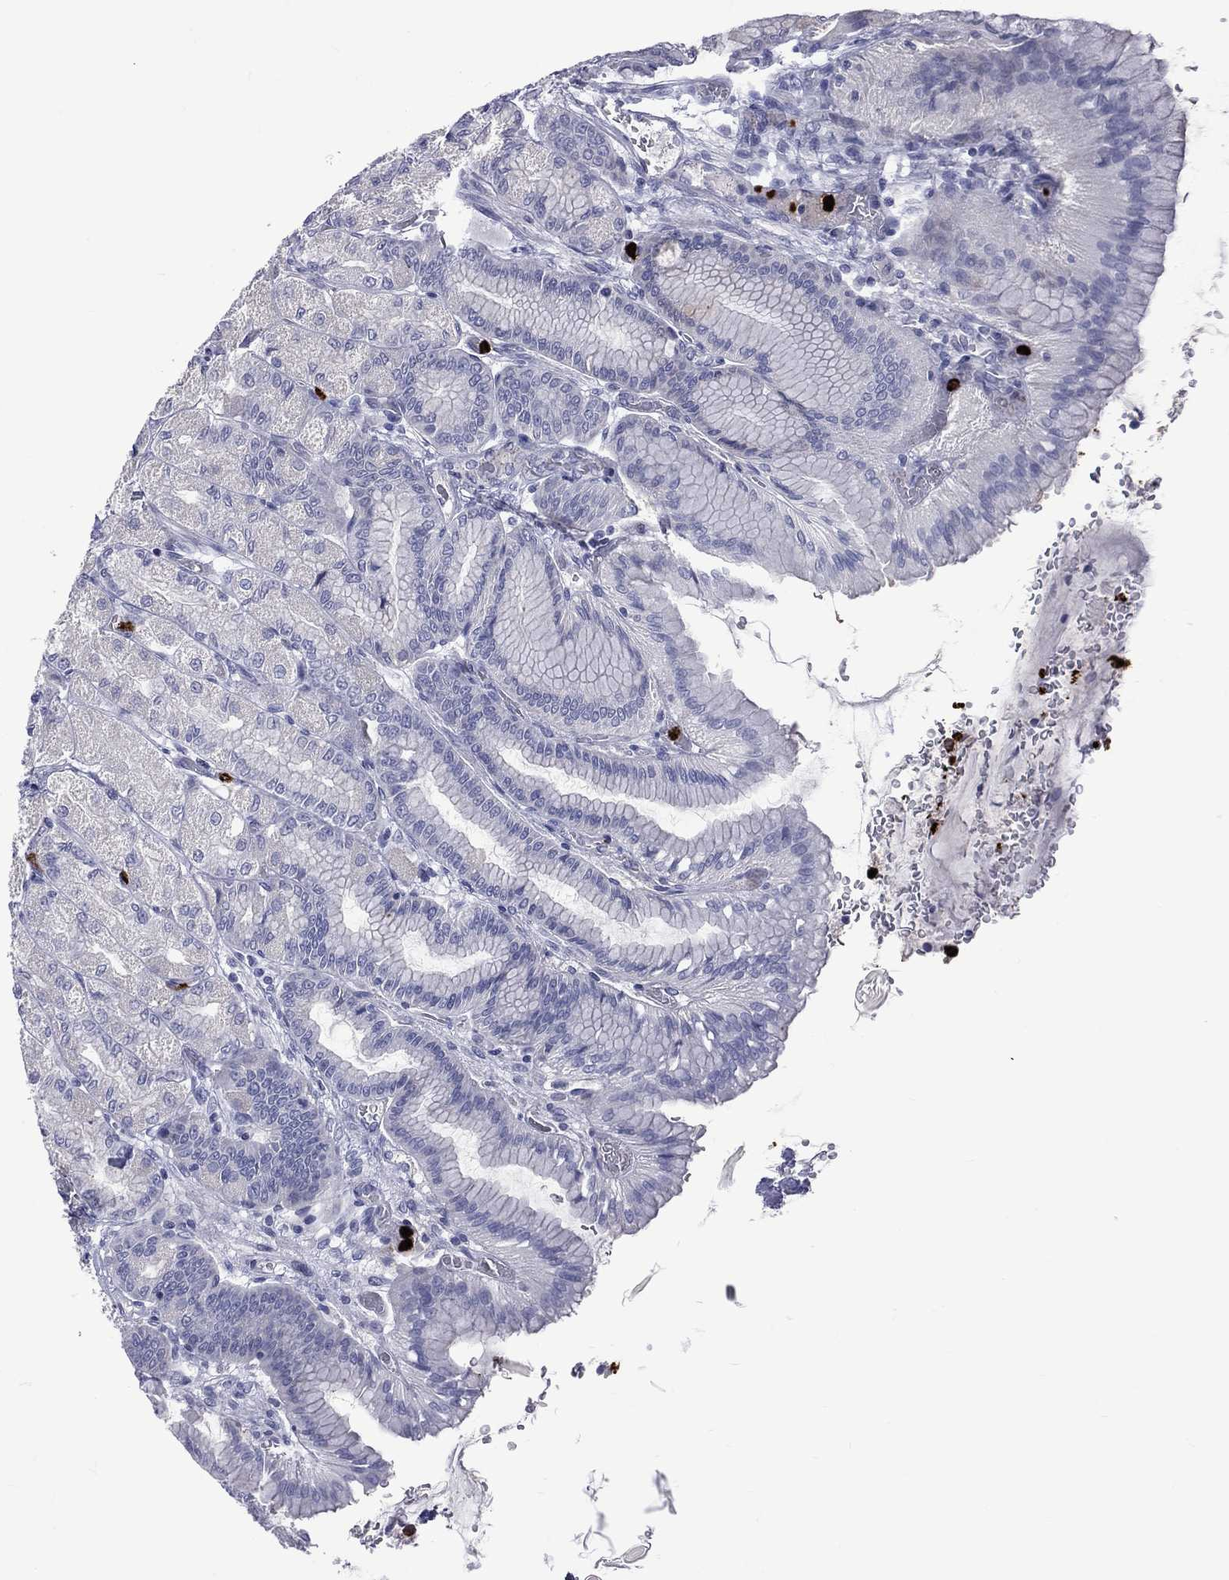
{"staining": {"intensity": "negative", "quantity": "none", "location": "none"}, "tissue": "stomach", "cell_type": "Glandular cells", "image_type": "normal", "snomed": [{"axis": "morphology", "description": "Normal tissue, NOS"}, {"axis": "morphology", "description": "Adenocarcinoma, NOS"}, {"axis": "morphology", "description": "Adenocarcinoma, High grade"}, {"axis": "topography", "description": "Stomach, upper"}, {"axis": "topography", "description": "Stomach"}], "caption": "This is an IHC micrograph of unremarkable stomach. There is no expression in glandular cells.", "gene": "ELANE", "patient": {"sex": "female", "age": 65}}